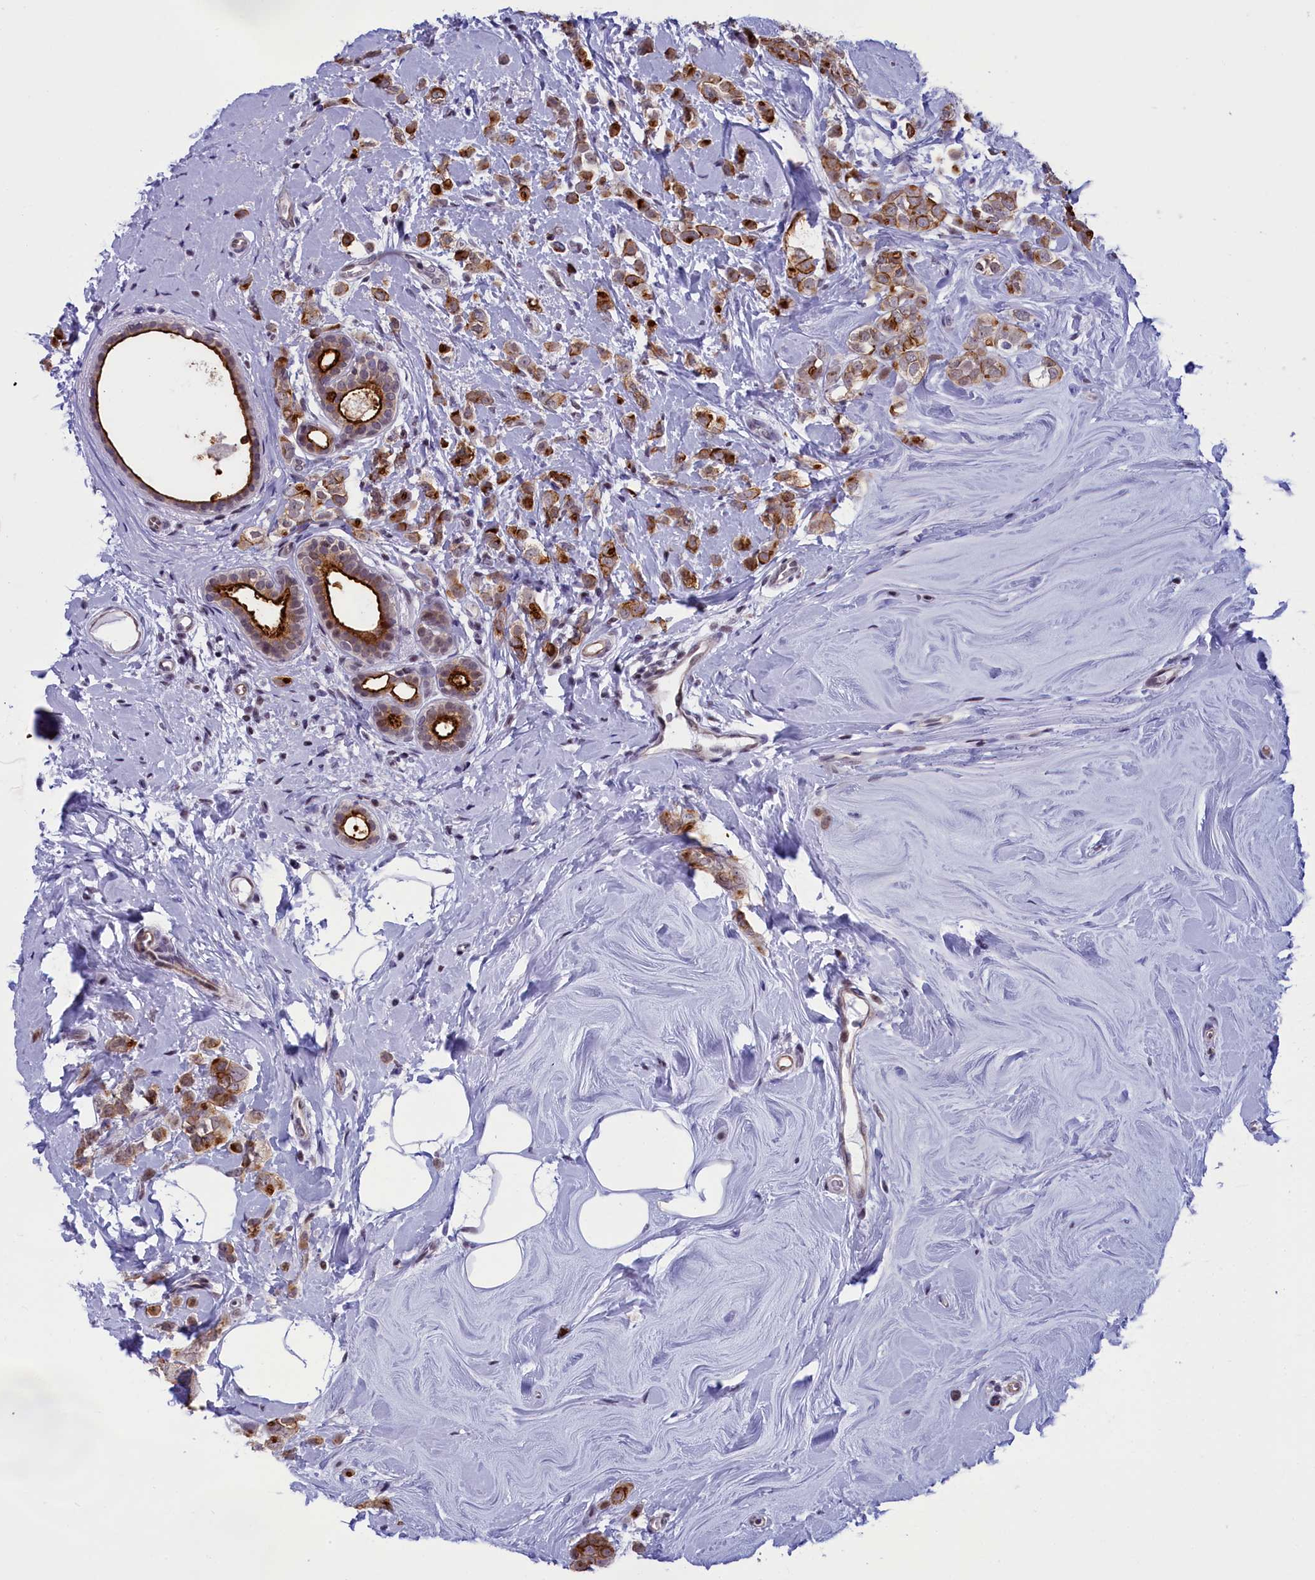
{"staining": {"intensity": "moderate", "quantity": ">75%", "location": "cytoplasmic/membranous"}, "tissue": "breast cancer", "cell_type": "Tumor cells", "image_type": "cancer", "snomed": [{"axis": "morphology", "description": "Lobular carcinoma"}, {"axis": "topography", "description": "Breast"}], "caption": "Tumor cells display moderate cytoplasmic/membranous staining in approximately >75% of cells in breast cancer (lobular carcinoma).", "gene": "SPIRE2", "patient": {"sex": "female", "age": 47}}